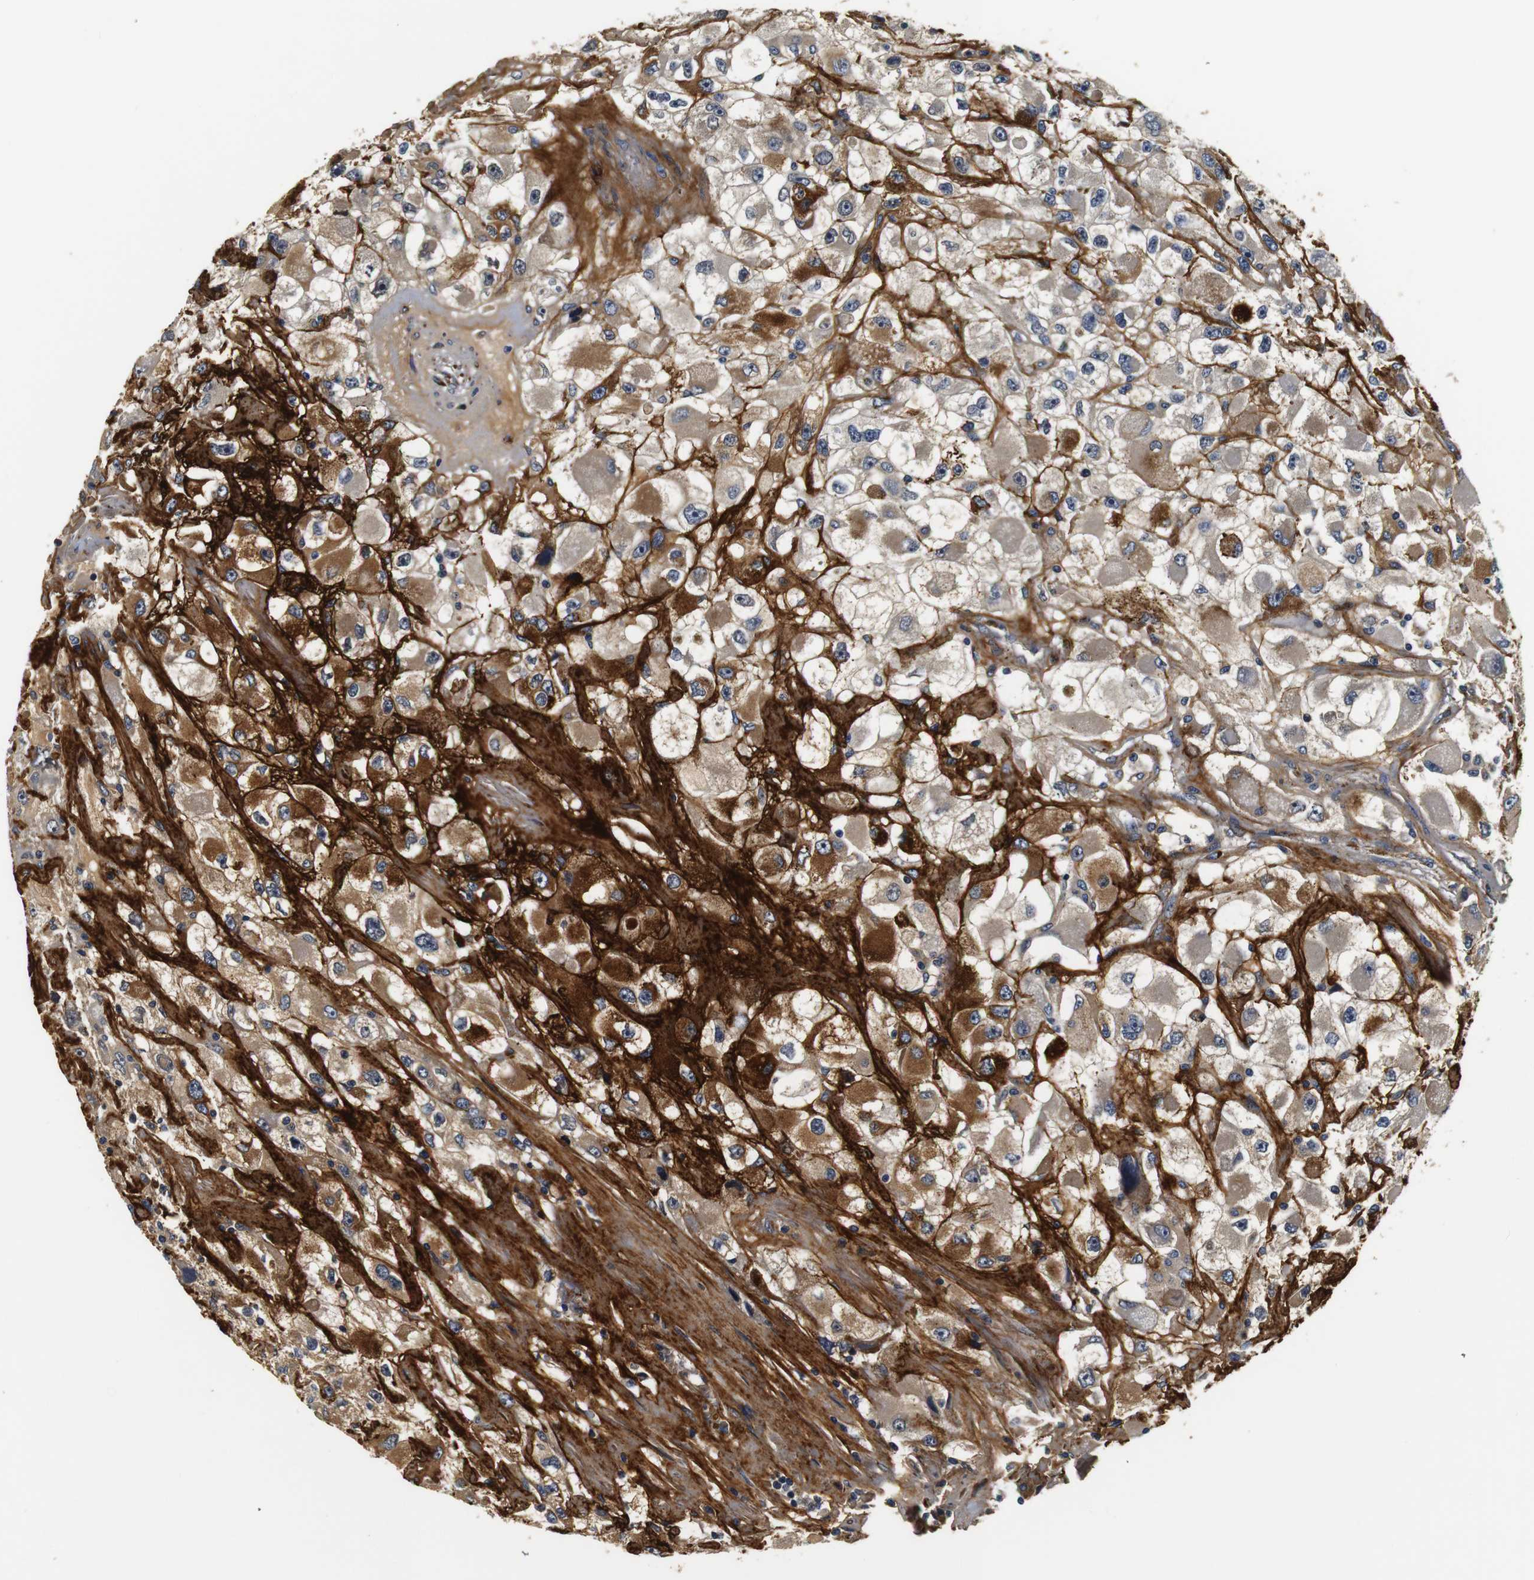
{"staining": {"intensity": "weak", "quantity": "25%-75%", "location": "cytoplasmic/membranous"}, "tissue": "renal cancer", "cell_type": "Tumor cells", "image_type": "cancer", "snomed": [{"axis": "morphology", "description": "Adenocarcinoma, NOS"}, {"axis": "topography", "description": "Kidney"}], "caption": "Adenocarcinoma (renal) stained with DAB IHC demonstrates low levels of weak cytoplasmic/membranous positivity in approximately 25%-75% of tumor cells.", "gene": "COL1A1", "patient": {"sex": "female", "age": 52}}